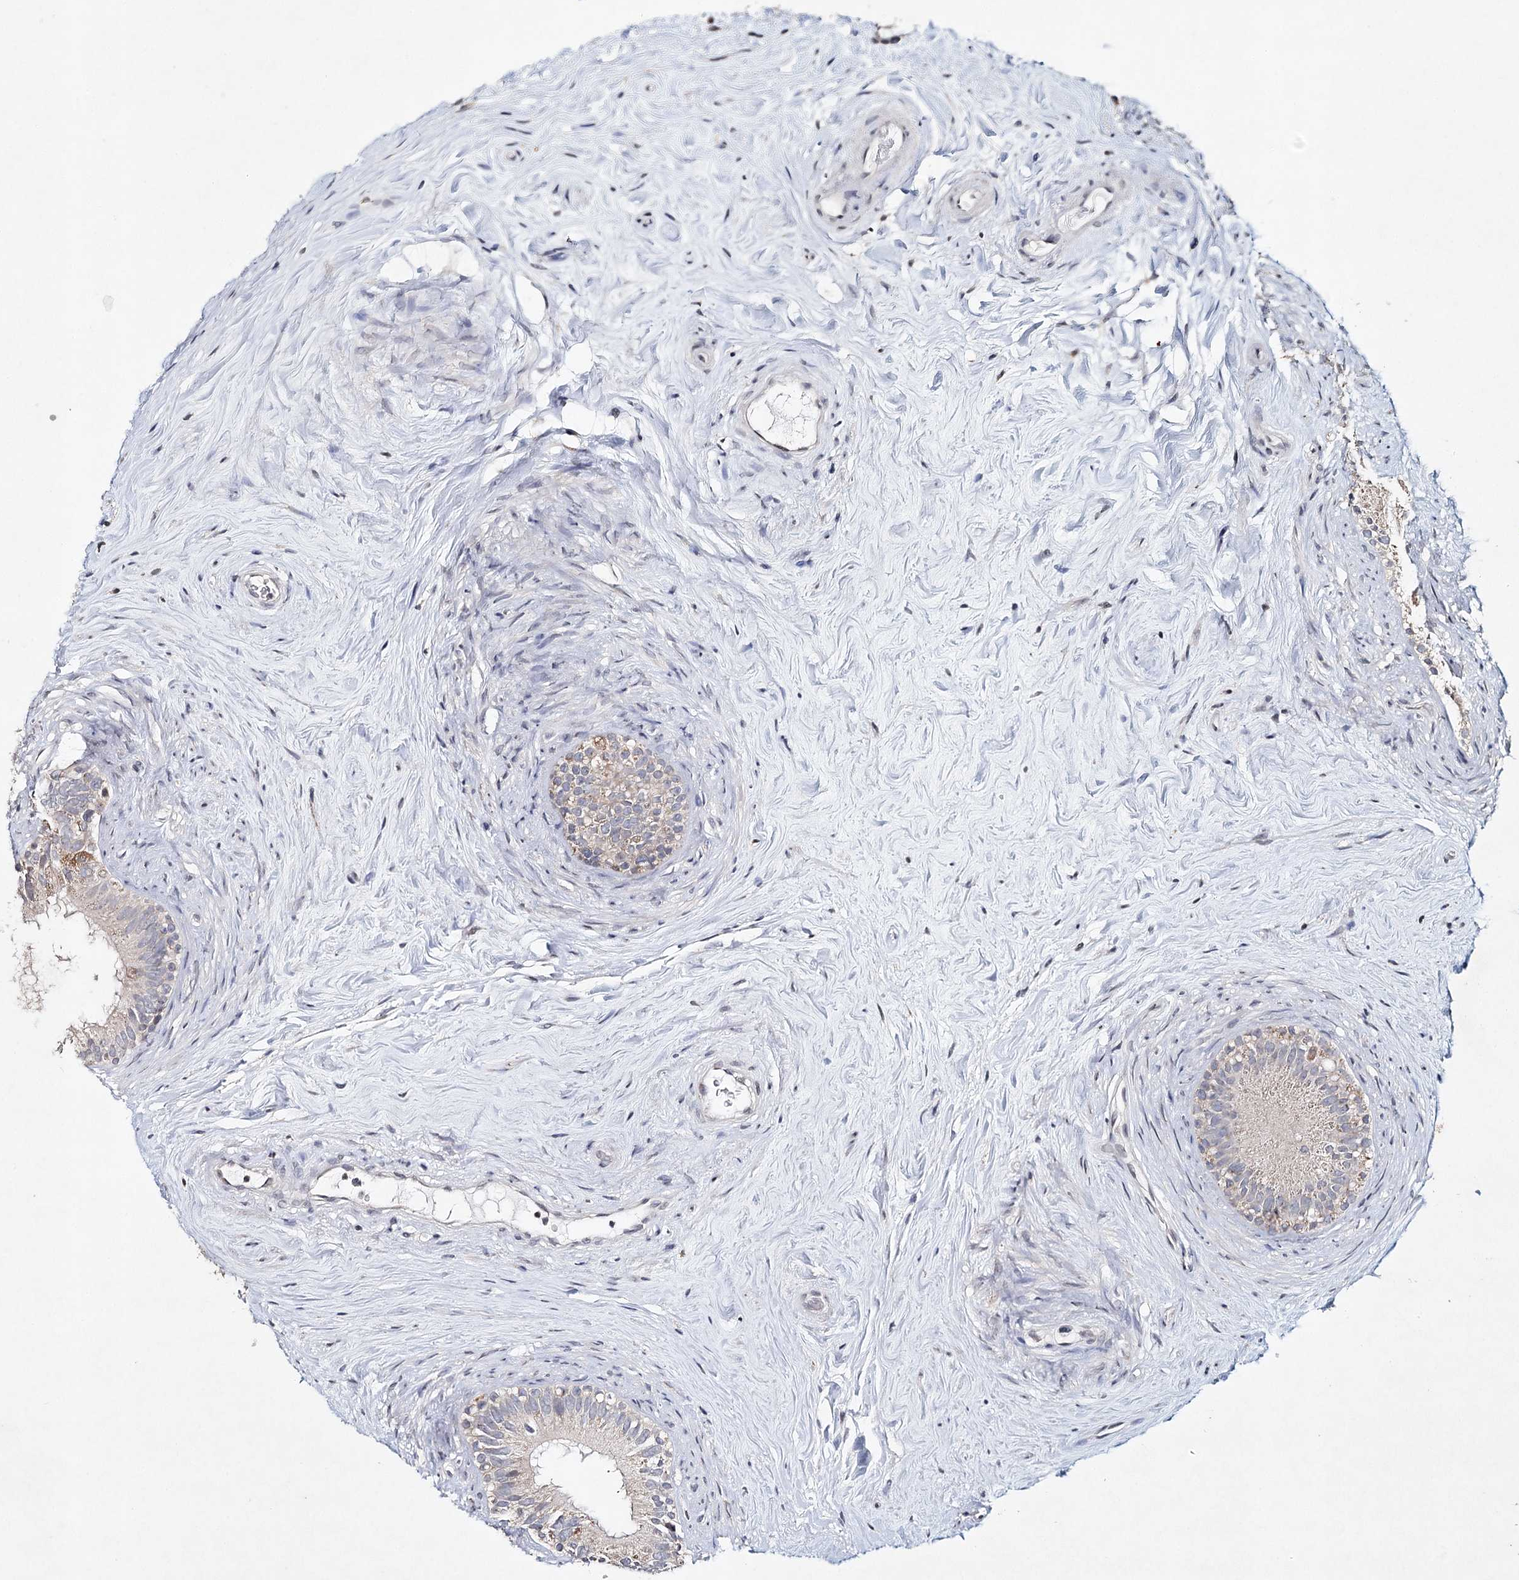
{"staining": {"intensity": "negative", "quantity": "none", "location": "none"}, "tissue": "epididymis", "cell_type": "Glandular cells", "image_type": "normal", "snomed": [{"axis": "morphology", "description": "Normal tissue, NOS"}, {"axis": "topography", "description": "Epididymis"}], "caption": "DAB immunohistochemical staining of unremarkable epididymis exhibits no significant expression in glandular cells.", "gene": "ICOS", "patient": {"sex": "male", "age": 84}}